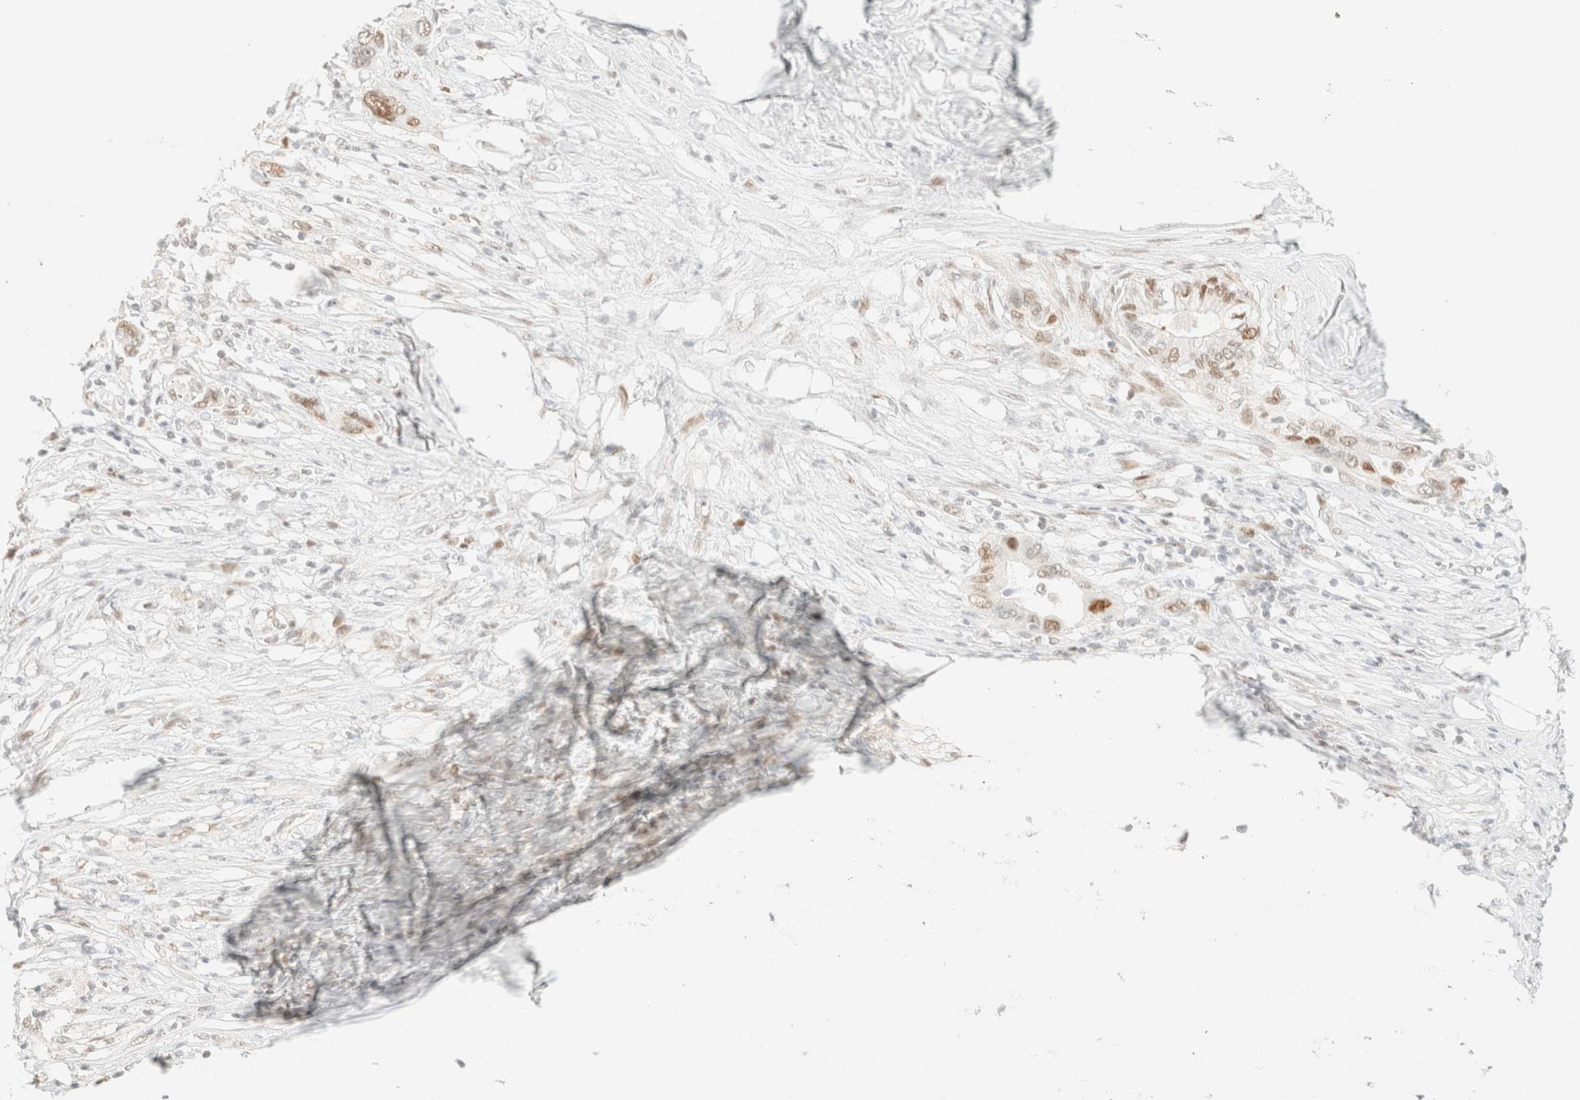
{"staining": {"intensity": "weak", "quantity": "25%-75%", "location": "nuclear"}, "tissue": "pancreatic cancer", "cell_type": "Tumor cells", "image_type": "cancer", "snomed": [{"axis": "morphology", "description": "Normal tissue, NOS"}, {"axis": "morphology", "description": "Adenocarcinoma, NOS"}, {"axis": "topography", "description": "Pancreas"}, {"axis": "topography", "description": "Peripheral nerve tissue"}], "caption": "Weak nuclear protein expression is seen in approximately 25%-75% of tumor cells in pancreatic cancer (adenocarcinoma).", "gene": "TSR1", "patient": {"sex": "male", "age": 59}}